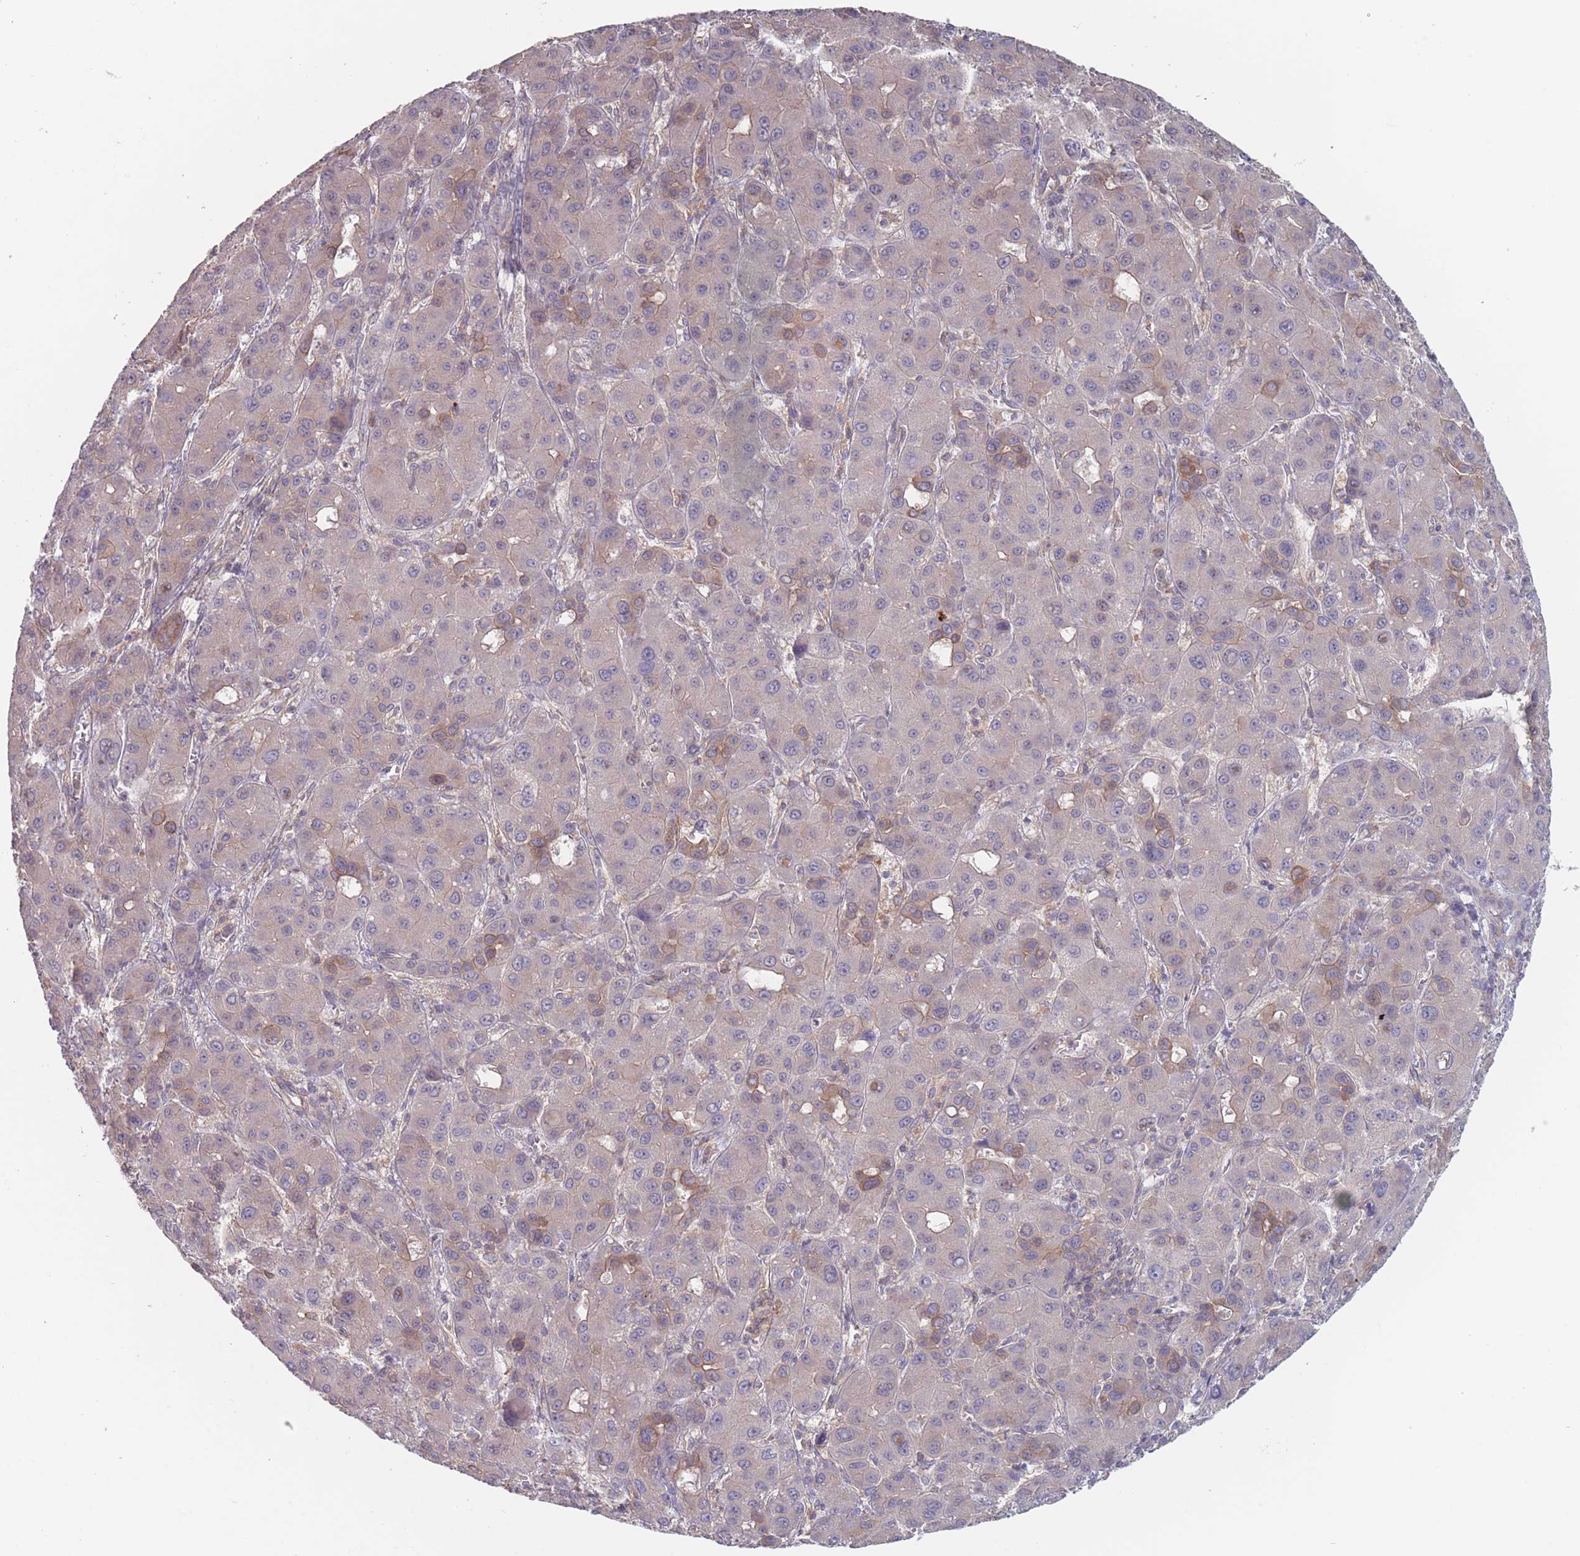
{"staining": {"intensity": "weak", "quantity": "<25%", "location": "cytoplasmic/membranous"}, "tissue": "liver cancer", "cell_type": "Tumor cells", "image_type": "cancer", "snomed": [{"axis": "morphology", "description": "Carcinoma, Hepatocellular, NOS"}, {"axis": "topography", "description": "Liver"}], "caption": "Hepatocellular carcinoma (liver) was stained to show a protein in brown. There is no significant expression in tumor cells.", "gene": "EFCC1", "patient": {"sex": "male", "age": 55}}